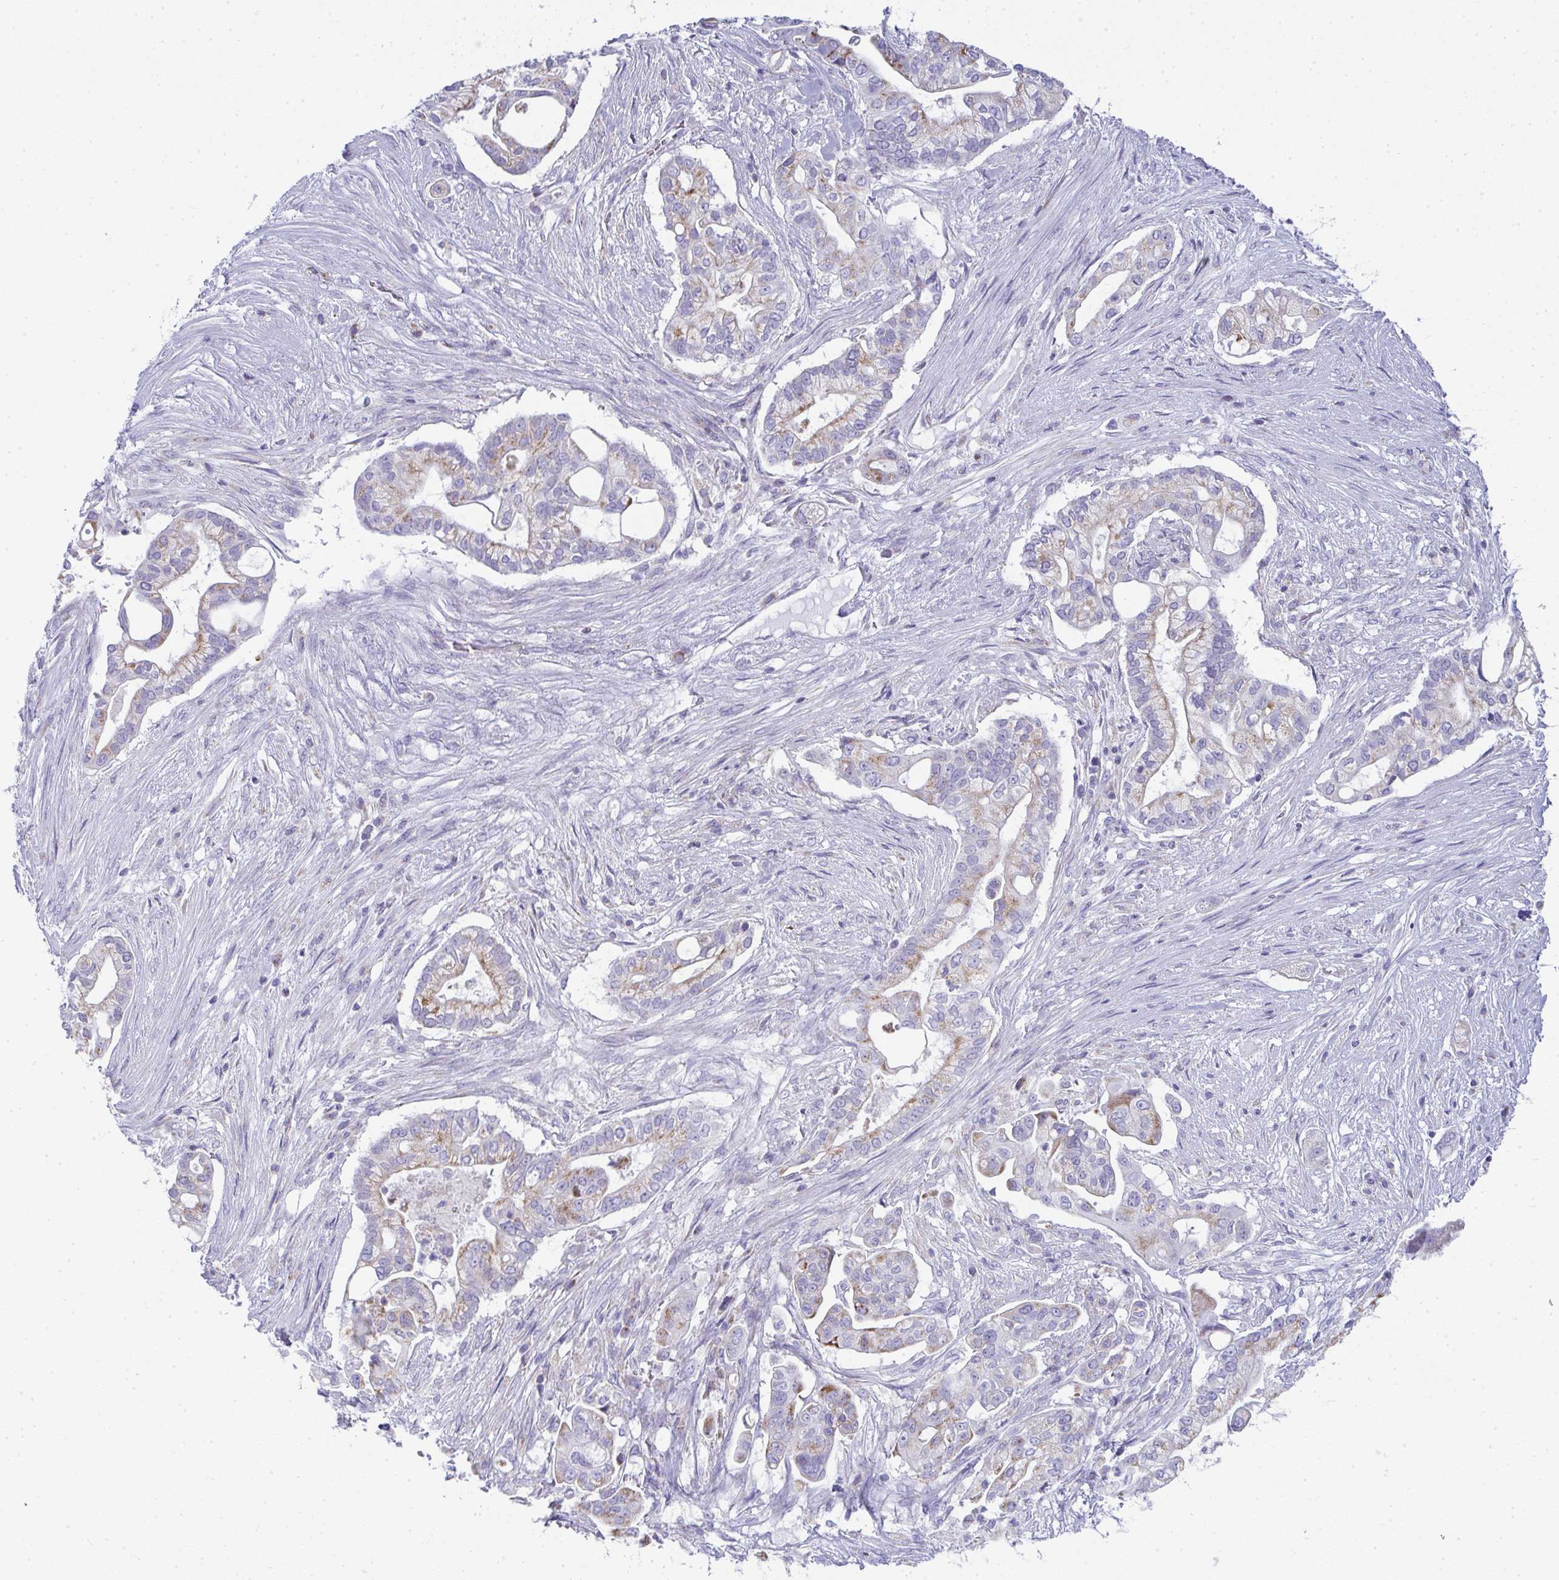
{"staining": {"intensity": "weak", "quantity": "25%-75%", "location": "cytoplasmic/membranous"}, "tissue": "pancreatic cancer", "cell_type": "Tumor cells", "image_type": "cancer", "snomed": [{"axis": "morphology", "description": "Adenocarcinoma, NOS"}, {"axis": "topography", "description": "Pancreas"}], "caption": "Protein expression by IHC shows weak cytoplasmic/membranous positivity in about 25%-75% of tumor cells in pancreatic adenocarcinoma.", "gene": "SLC6A1", "patient": {"sex": "female", "age": 69}}